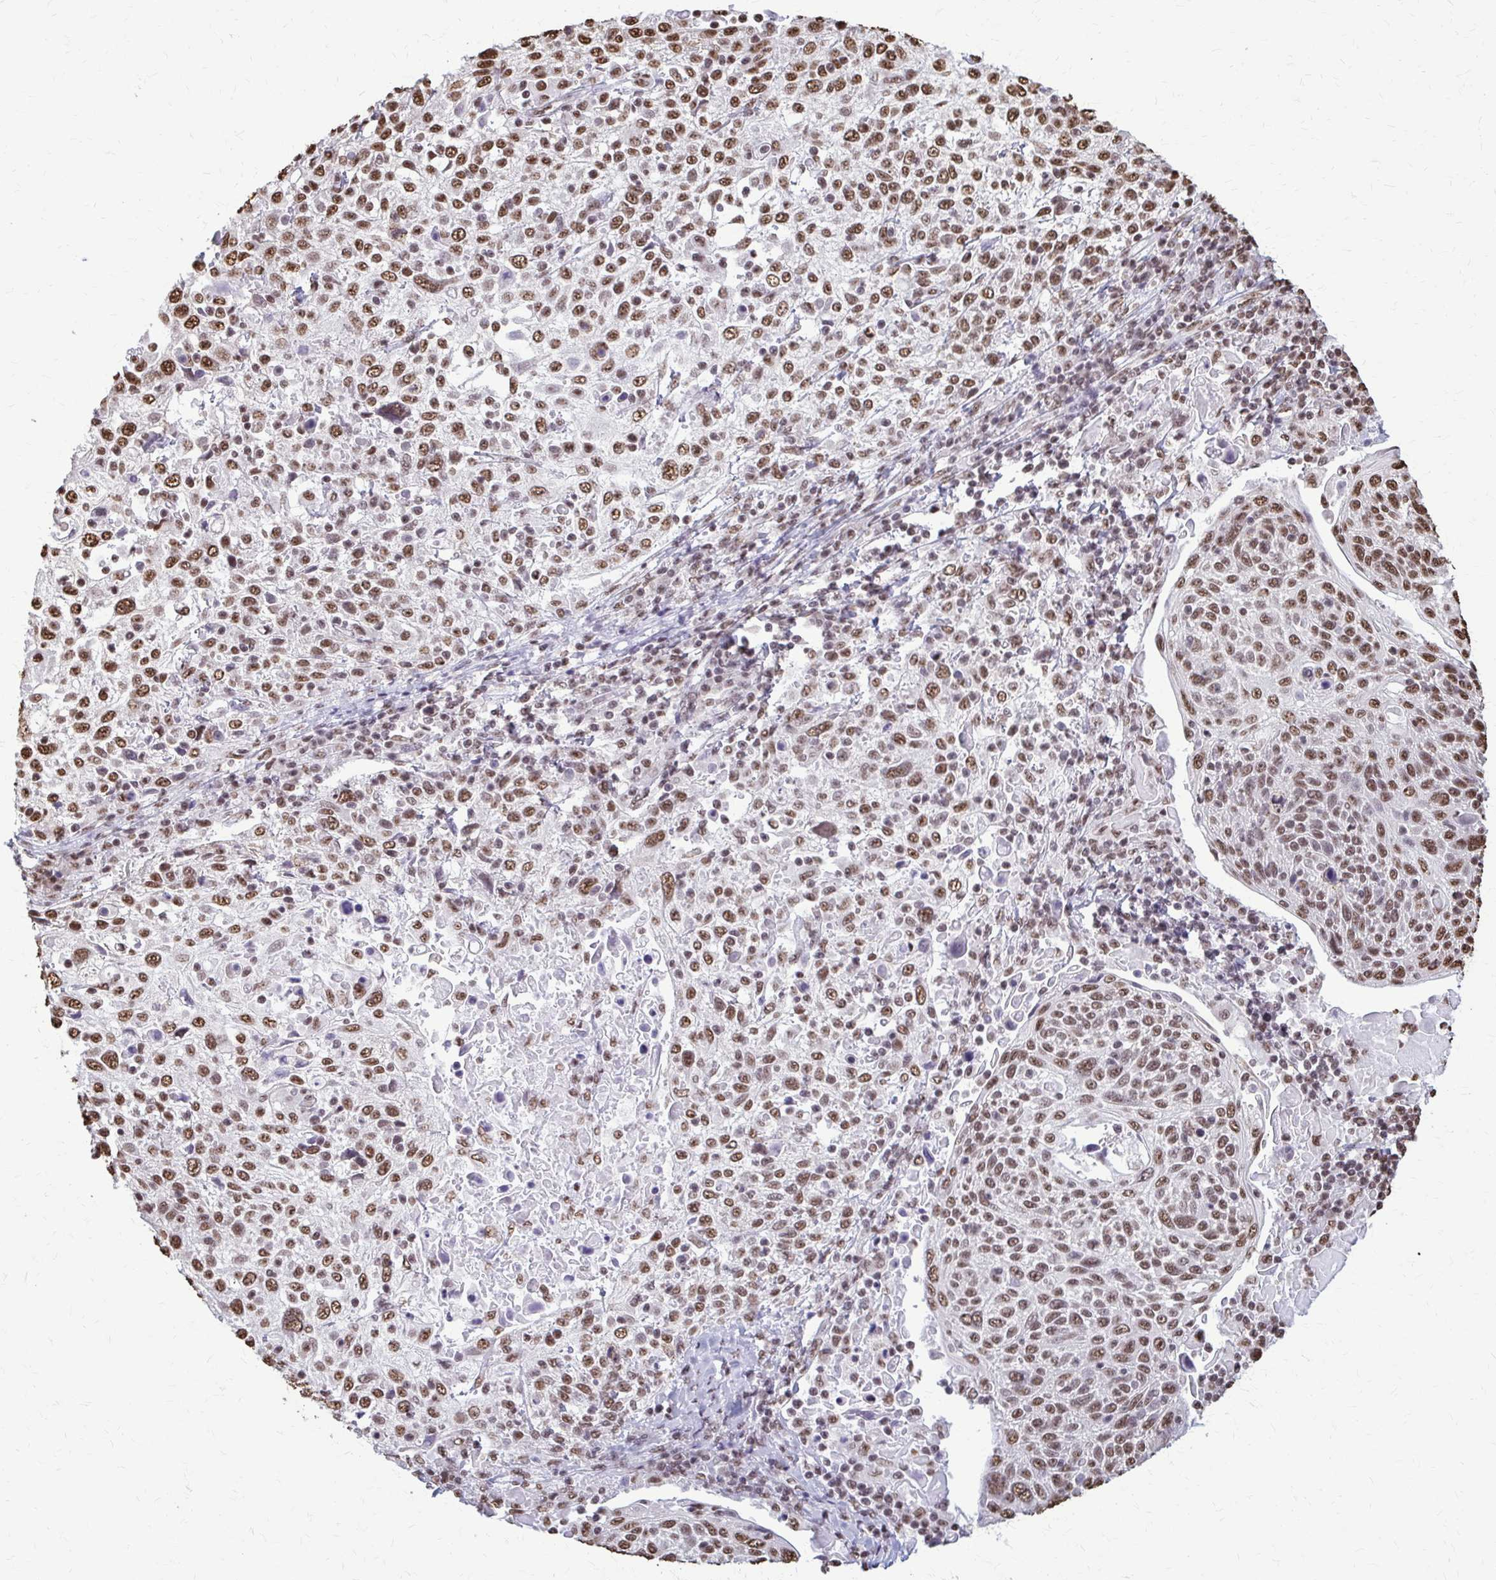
{"staining": {"intensity": "moderate", "quantity": ">75%", "location": "nuclear"}, "tissue": "cervical cancer", "cell_type": "Tumor cells", "image_type": "cancer", "snomed": [{"axis": "morphology", "description": "Squamous cell carcinoma, NOS"}, {"axis": "topography", "description": "Cervix"}], "caption": "Squamous cell carcinoma (cervical) stained for a protein (brown) displays moderate nuclear positive positivity in approximately >75% of tumor cells.", "gene": "SNRPA", "patient": {"sex": "female", "age": 61}}